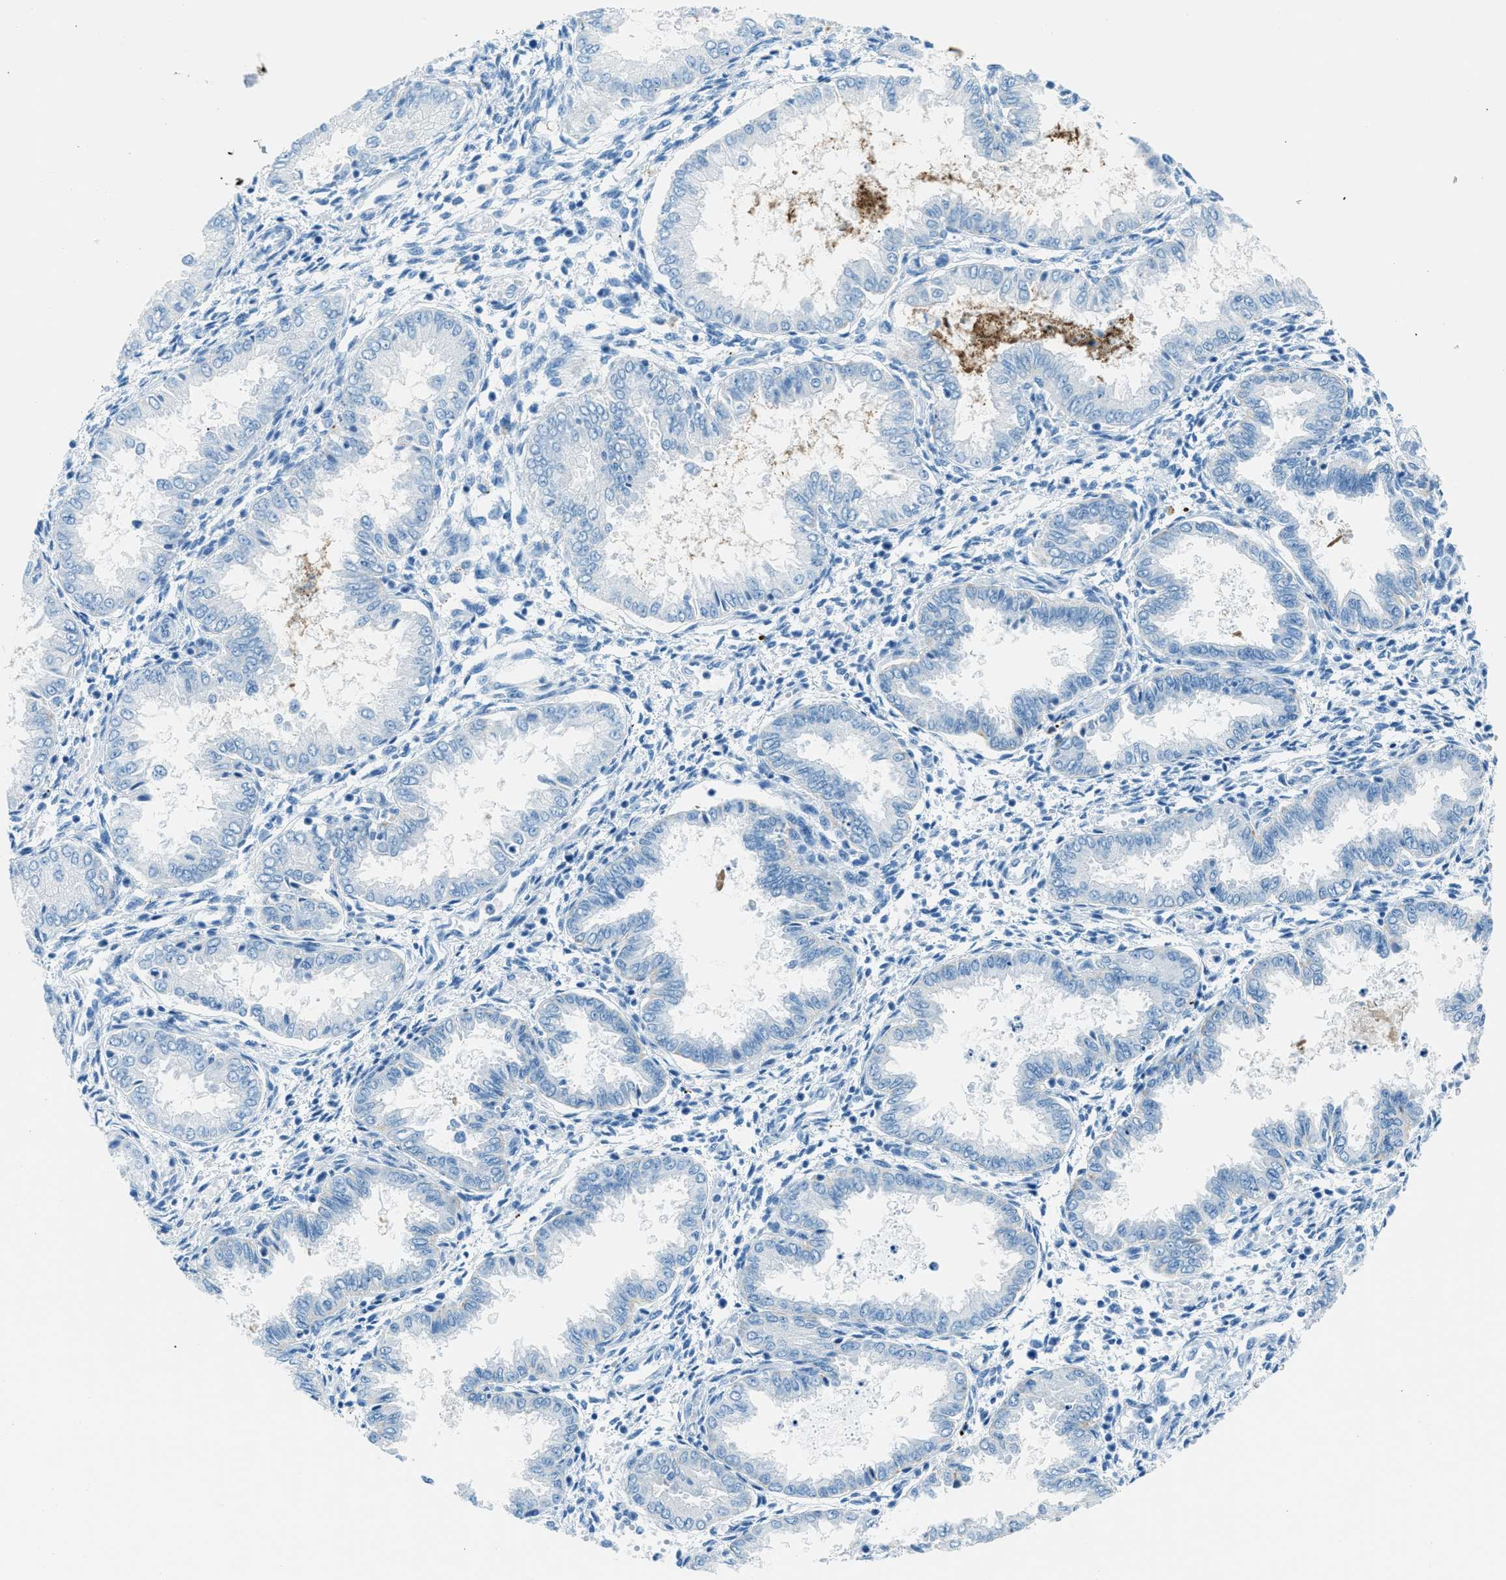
{"staining": {"intensity": "negative", "quantity": "none", "location": "none"}, "tissue": "endometrium", "cell_type": "Cells in endometrial stroma", "image_type": "normal", "snomed": [{"axis": "morphology", "description": "Normal tissue, NOS"}, {"axis": "topography", "description": "Endometrium"}], "caption": "Cells in endometrial stroma are negative for protein expression in unremarkable human endometrium. (DAB (3,3'-diaminobenzidine) IHC, high magnification).", "gene": "C21orf62", "patient": {"sex": "female", "age": 33}}